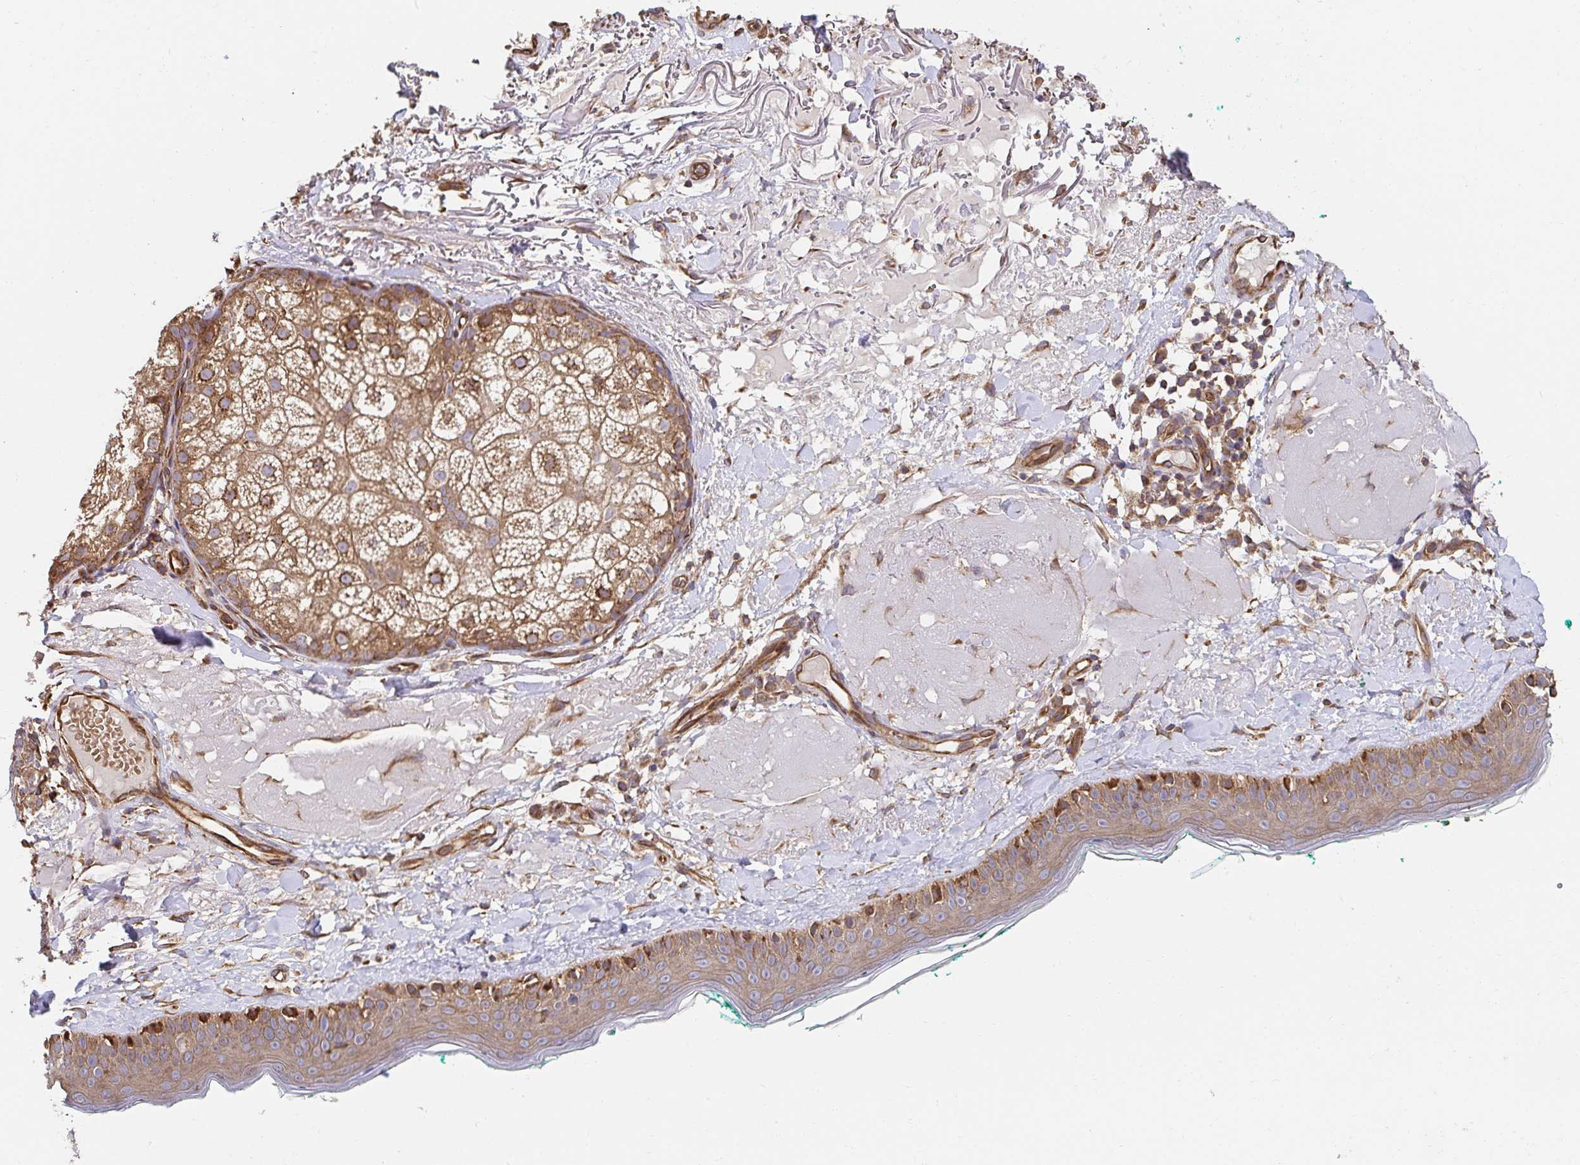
{"staining": {"intensity": "moderate", "quantity": ">75%", "location": "cytoplasmic/membranous"}, "tissue": "skin", "cell_type": "Fibroblasts", "image_type": "normal", "snomed": [{"axis": "morphology", "description": "Normal tissue, NOS"}, {"axis": "topography", "description": "Skin"}], "caption": "Immunohistochemistry (DAB) staining of normal human skin displays moderate cytoplasmic/membranous protein expression in approximately >75% of fibroblasts.", "gene": "APBB1", "patient": {"sex": "male", "age": 73}}